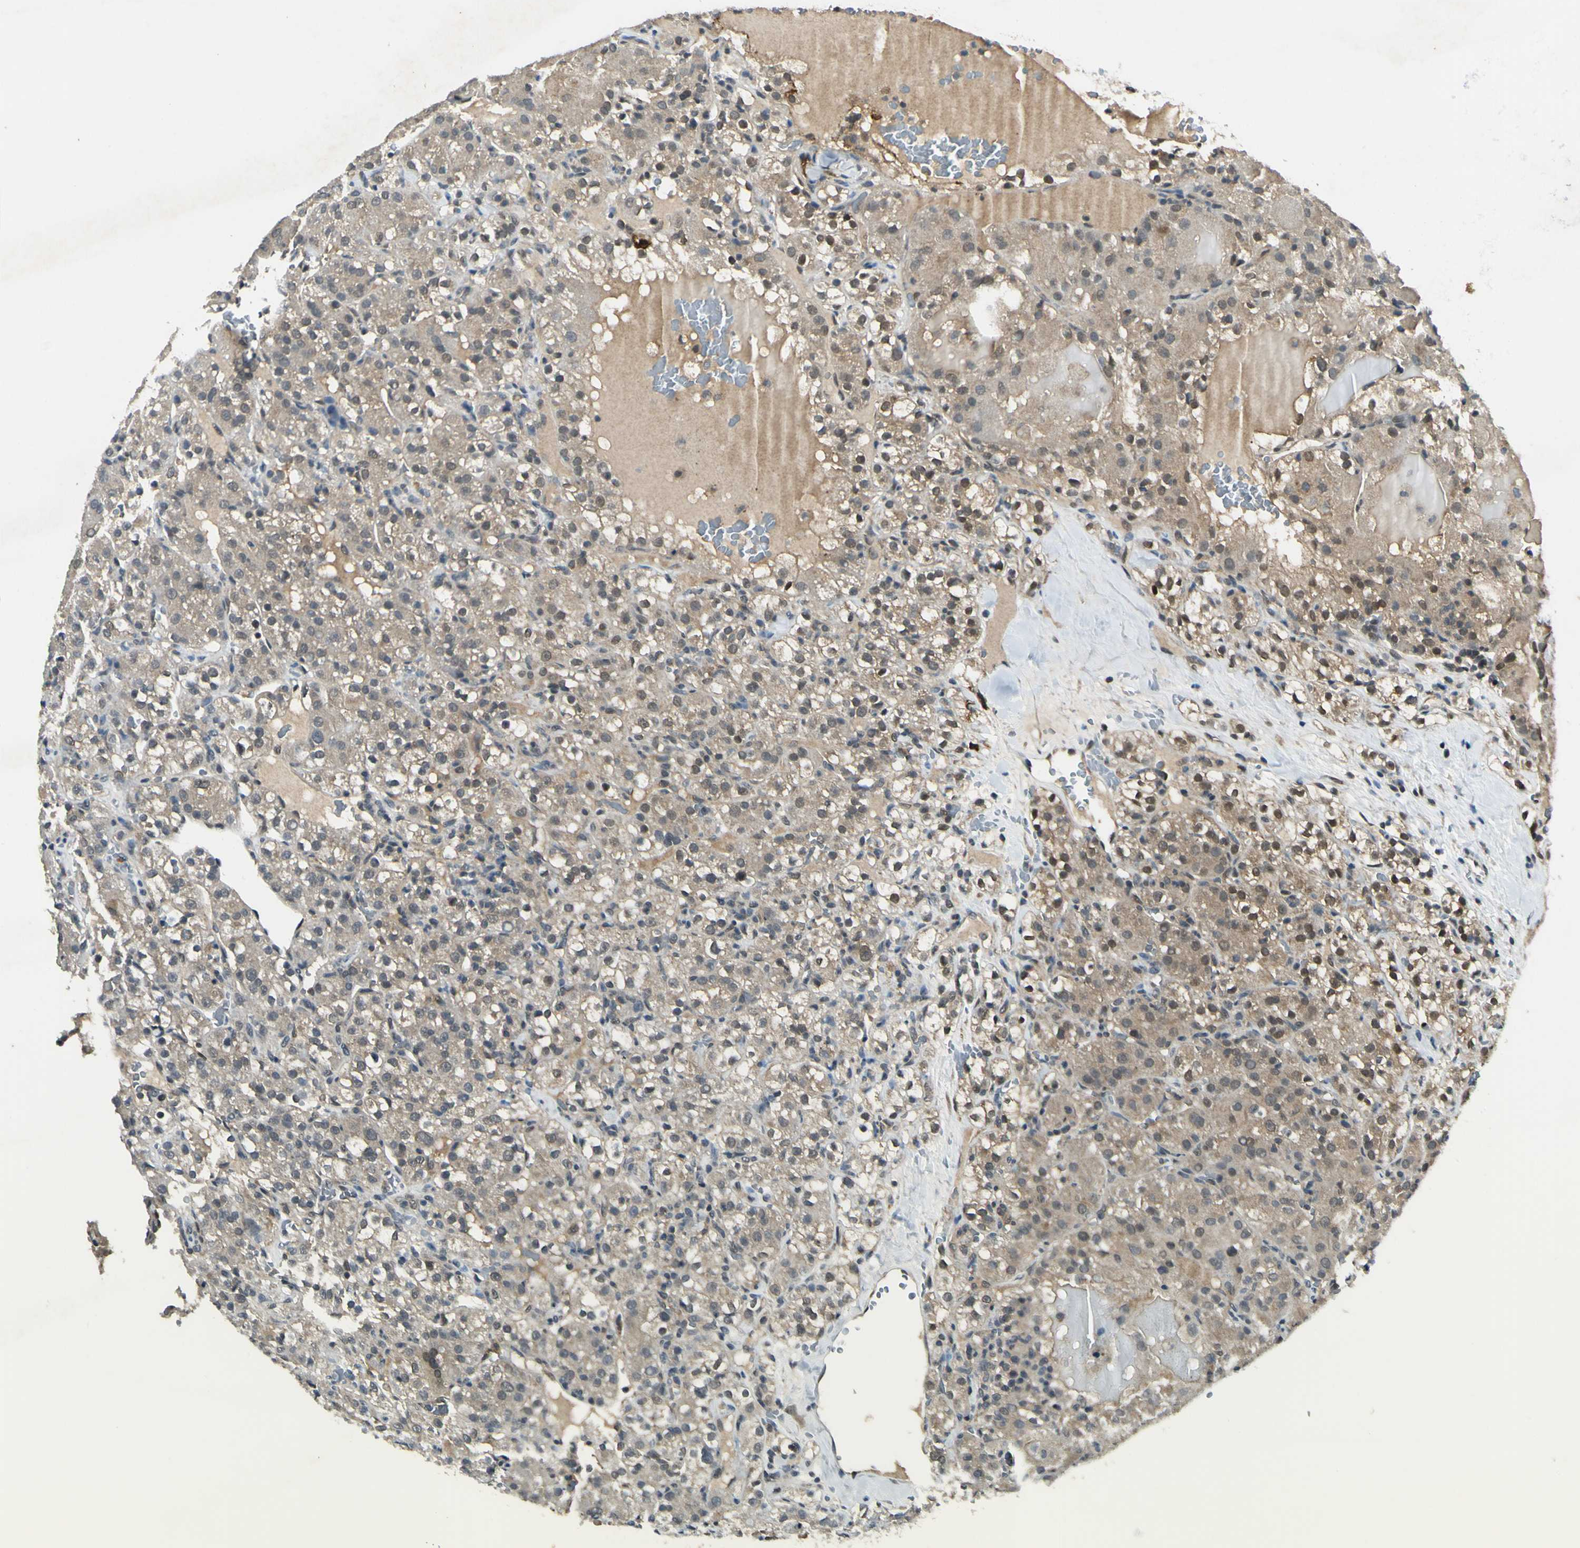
{"staining": {"intensity": "weak", "quantity": ">75%", "location": "cytoplasmic/membranous"}, "tissue": "renal cancer", "cell_type": "Tumor cells", "image_type": "cancer", "snomed": [{"axis": "morphology", "description": "Normal tissue, NOS"}, {"axis": "morphology", "description": "Adenocarcinoma, NOS"}, {"axis": "topography", "description": "Kidney"}], "caption": "High-magnification brightfield microscopy of adenocarcinoma (renal) stained with DAB (brown) and counterstained with hematoxylin (blue). tumor cells exhibit weak cytoplasmic/membranous positivity is identified in about>75% of cells.", "gene": "PSMD5", "patient": {"sex": "male", "age": 61}}